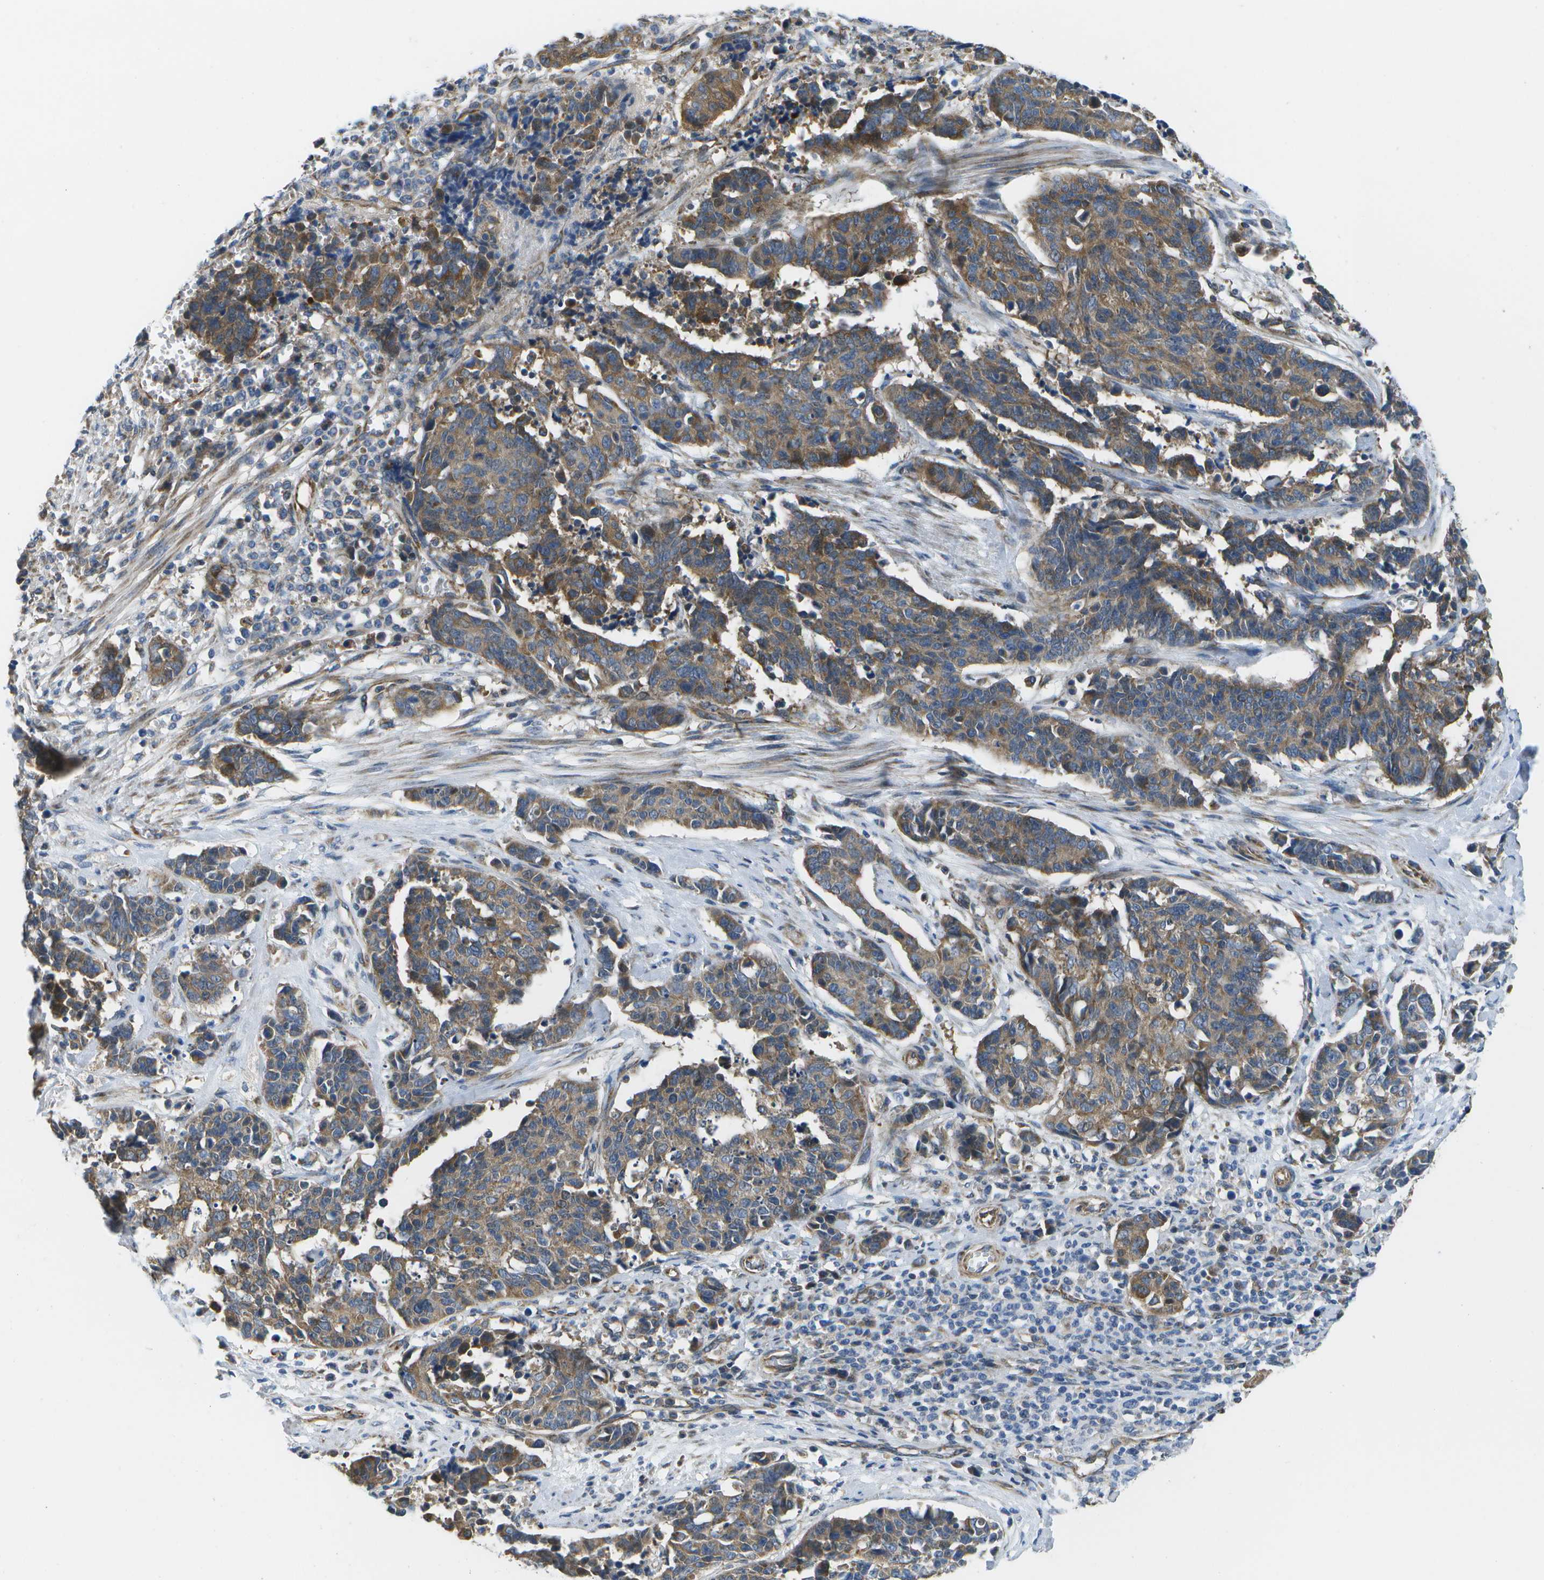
{"staining": {"intensity": "moderate", "quantity": ">75%", "location": "cytoplasmic/membranous"}, "tissue": "cervical cancer", "cell_type": "Tumor cells", "image_type": "cancer", "snomed": [{"axis": "morphology", "description": "Squamous cell carcinoma, NOS"}, {"axis": "topography", "description": "Cervix"}], "caption": "Brown immunohistochemical staining in cervical cancer shows moderate cytoplasmic/membranous staining in approximately >75% of tumor cells. (DAB IHC with brightfield microscopy, high magnification).", "gene": "MVK", "patient": {"sex": "female", "age": 35}}